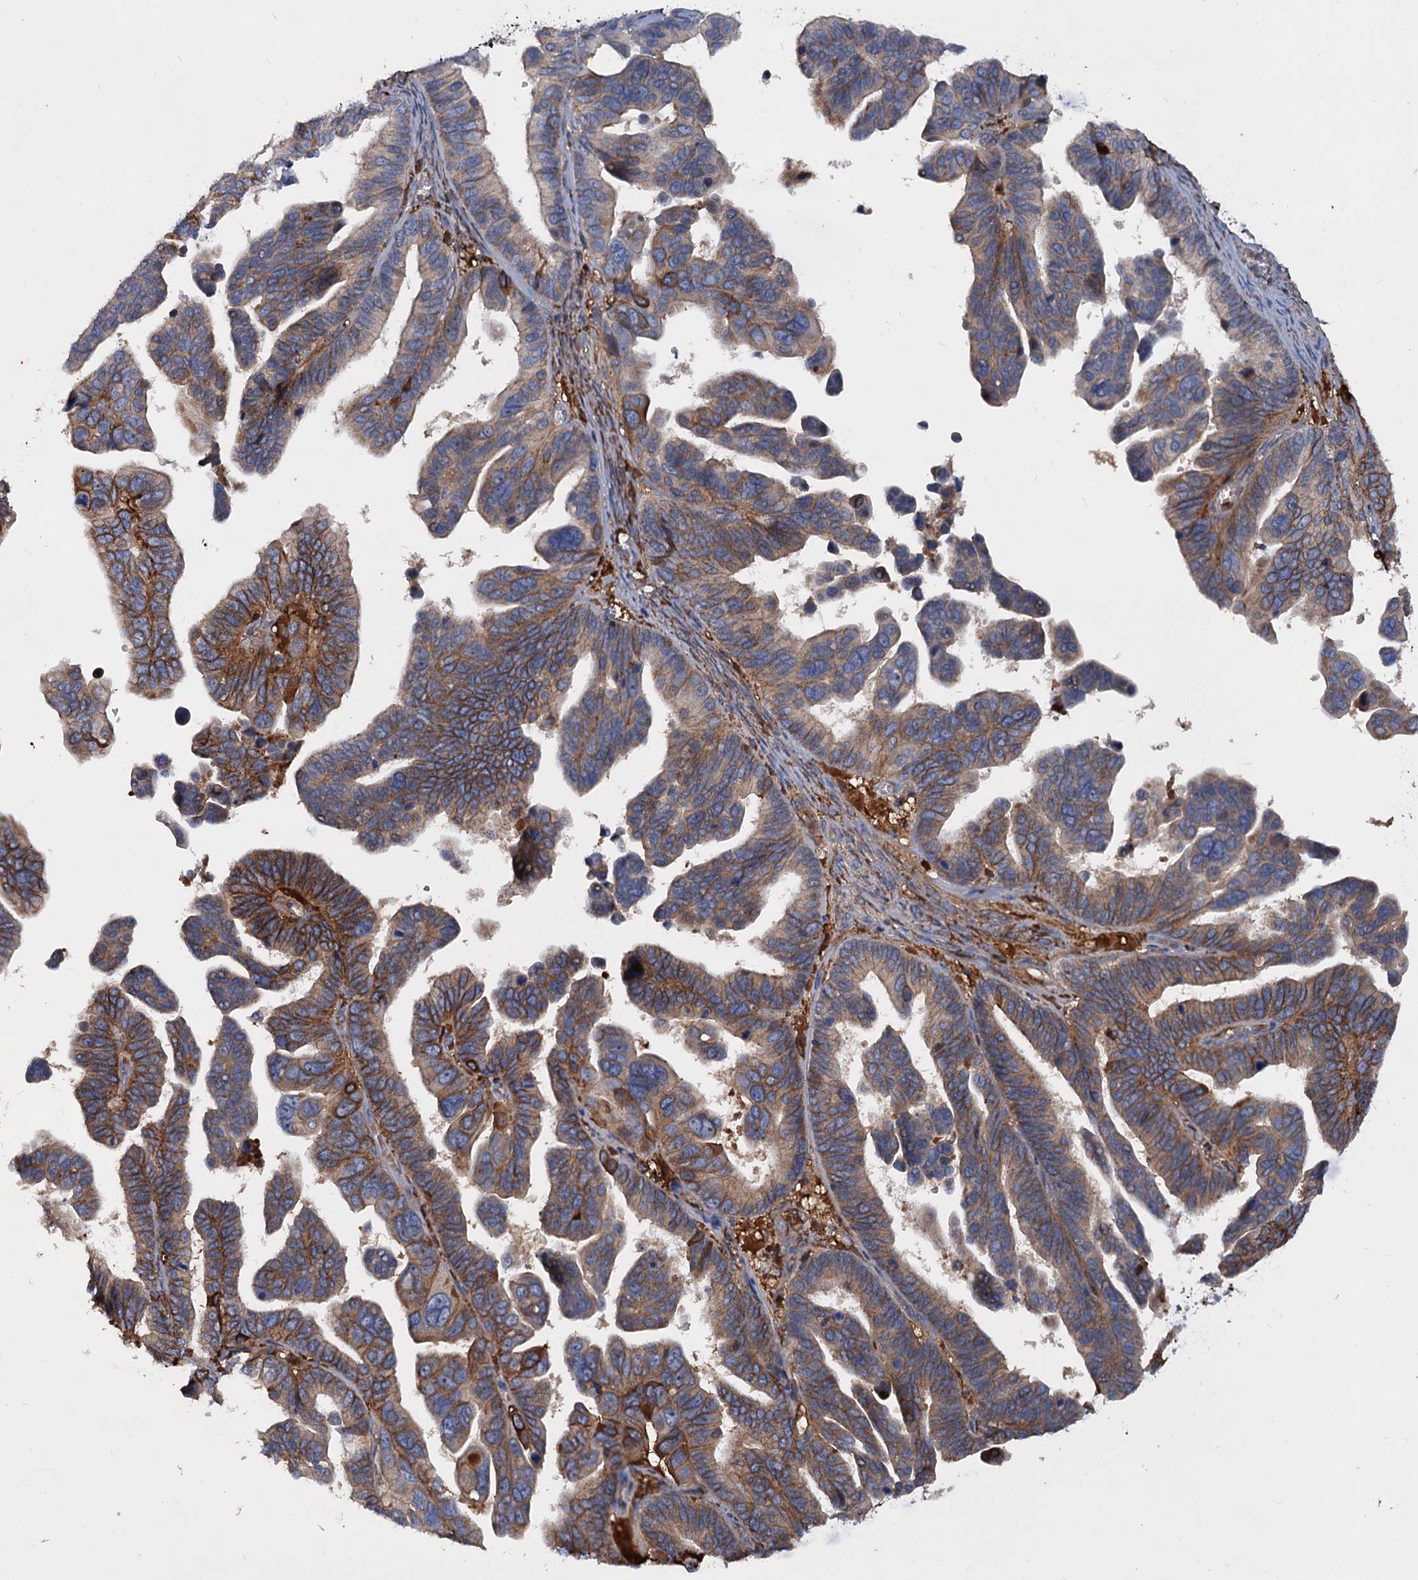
{"staining": {"intensity": "moderate", "quantity": "25%-75%", "location": "cytoplasmic/membranous"}, "tissue": "ovarian cancer", "cell_type": "Tumor cells", "image_type": "cancer", "snomed": [{"axis": "morphology", "description": "Cystadenocarcinoma, serous, NOS"}, {"axis": "topography", "description": "Ovary"}], "caption": "Ovarian serous cystadenocarcinoma was stained to show a protein in brown. There is medium levels of moderate cytoplasmic/membranous staining in about 25%-75% of tumor cells.", "gene": "CHRD", "patient": {"sex": "female", "age": 56}}